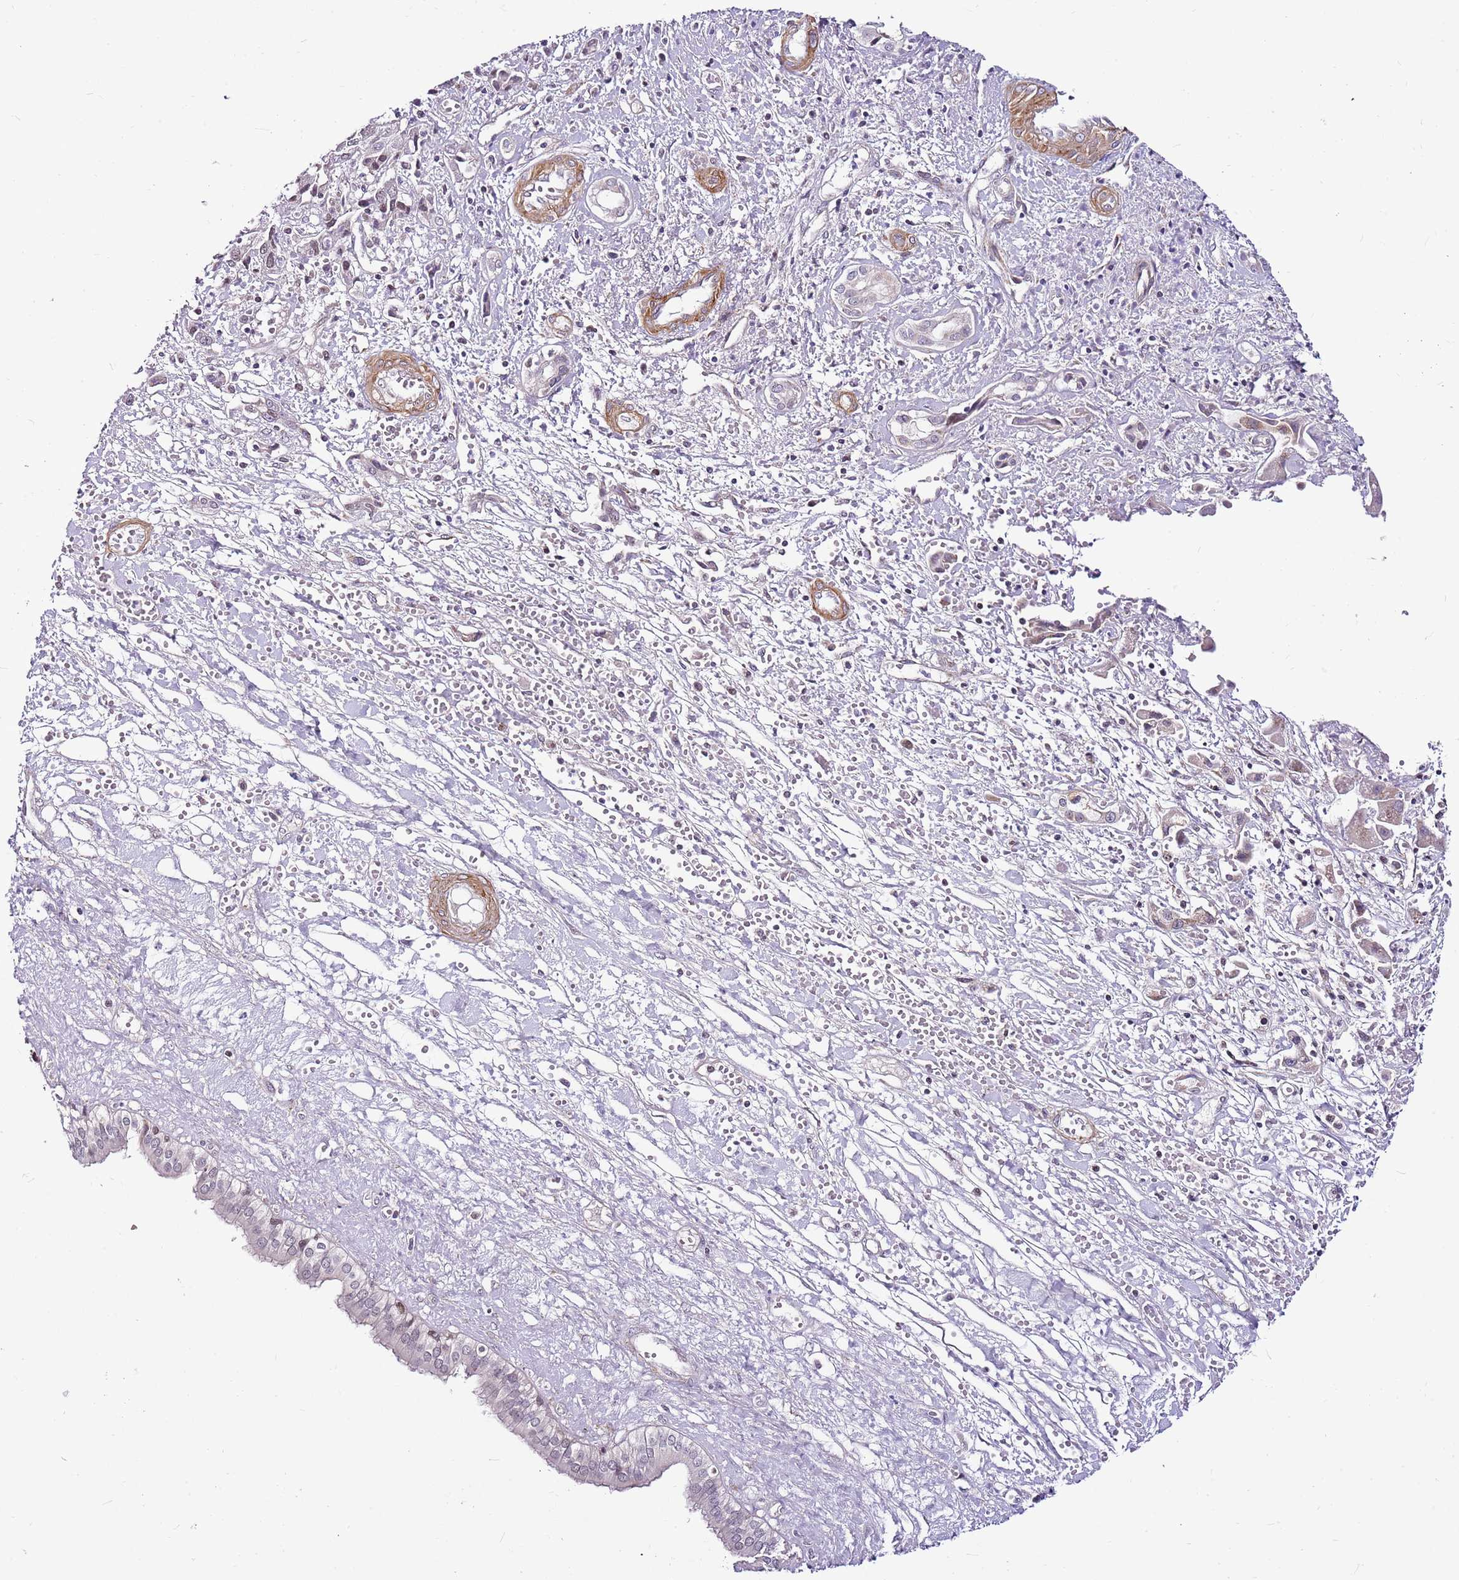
{"staining": {"intensity": "negative", "quantity": "none", "location": "none"}, "tissue": "liver cancer", "cell_type": "Tumor cells", "image_type": "cancer", "snomed": [{"axis": "morphology", "description": "Cholangiocarcinoma"}, {"axis": "topography", "description": "Liver"}], "caption": "This is an immunohistochemistry photomicrograph of human liver cancer (cholangiocarcinoma). There is no staining in tumor cells.", "gene": "POLE3", "patient": {"sex": "male", "age": 67}}